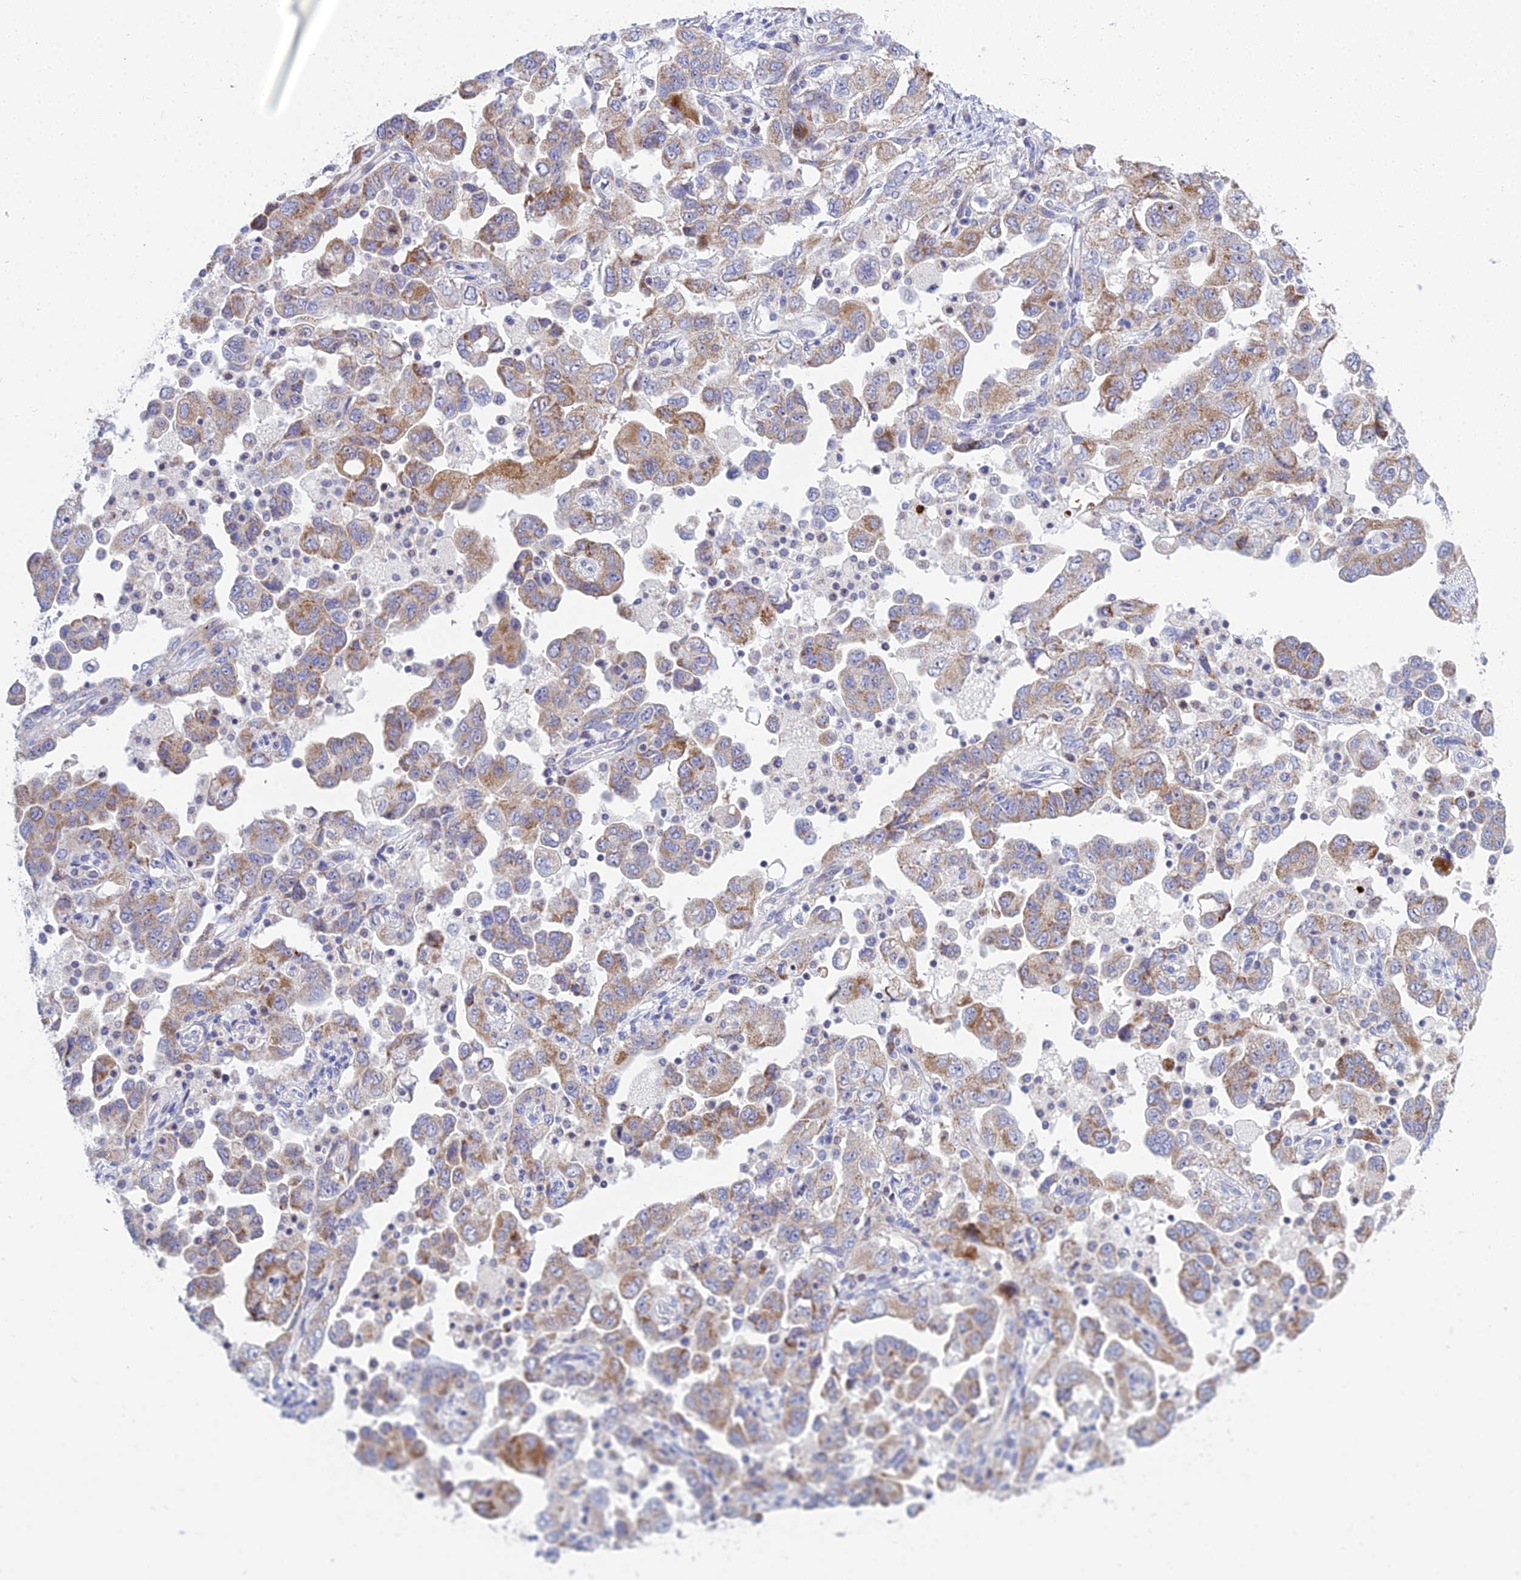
{"staining": {"intensity": "moderate", "quantity": "25%-75%", "location": "cytoplasmic/membranous"}, "tissue": "ovarian cancer", "cell_type": "Tumor cells", "image_type": "cancer", "snomed": [{"axis": "morphology", "description": "Carcinoma, NOS"}, {"axis": "morphology", "description": "Cystadenocarcinoma, serous, NOS"}, {"axis": "topography", "description": "Ovary"}], "caption": "The micrograph exhibits staining of ovarian carcinoma, revealing moderate cytoplasmic/membranous protein staining (brown color) within tumor cells.", "gene": "PRR13", "patient": {"sex": "female", "age": 69}}